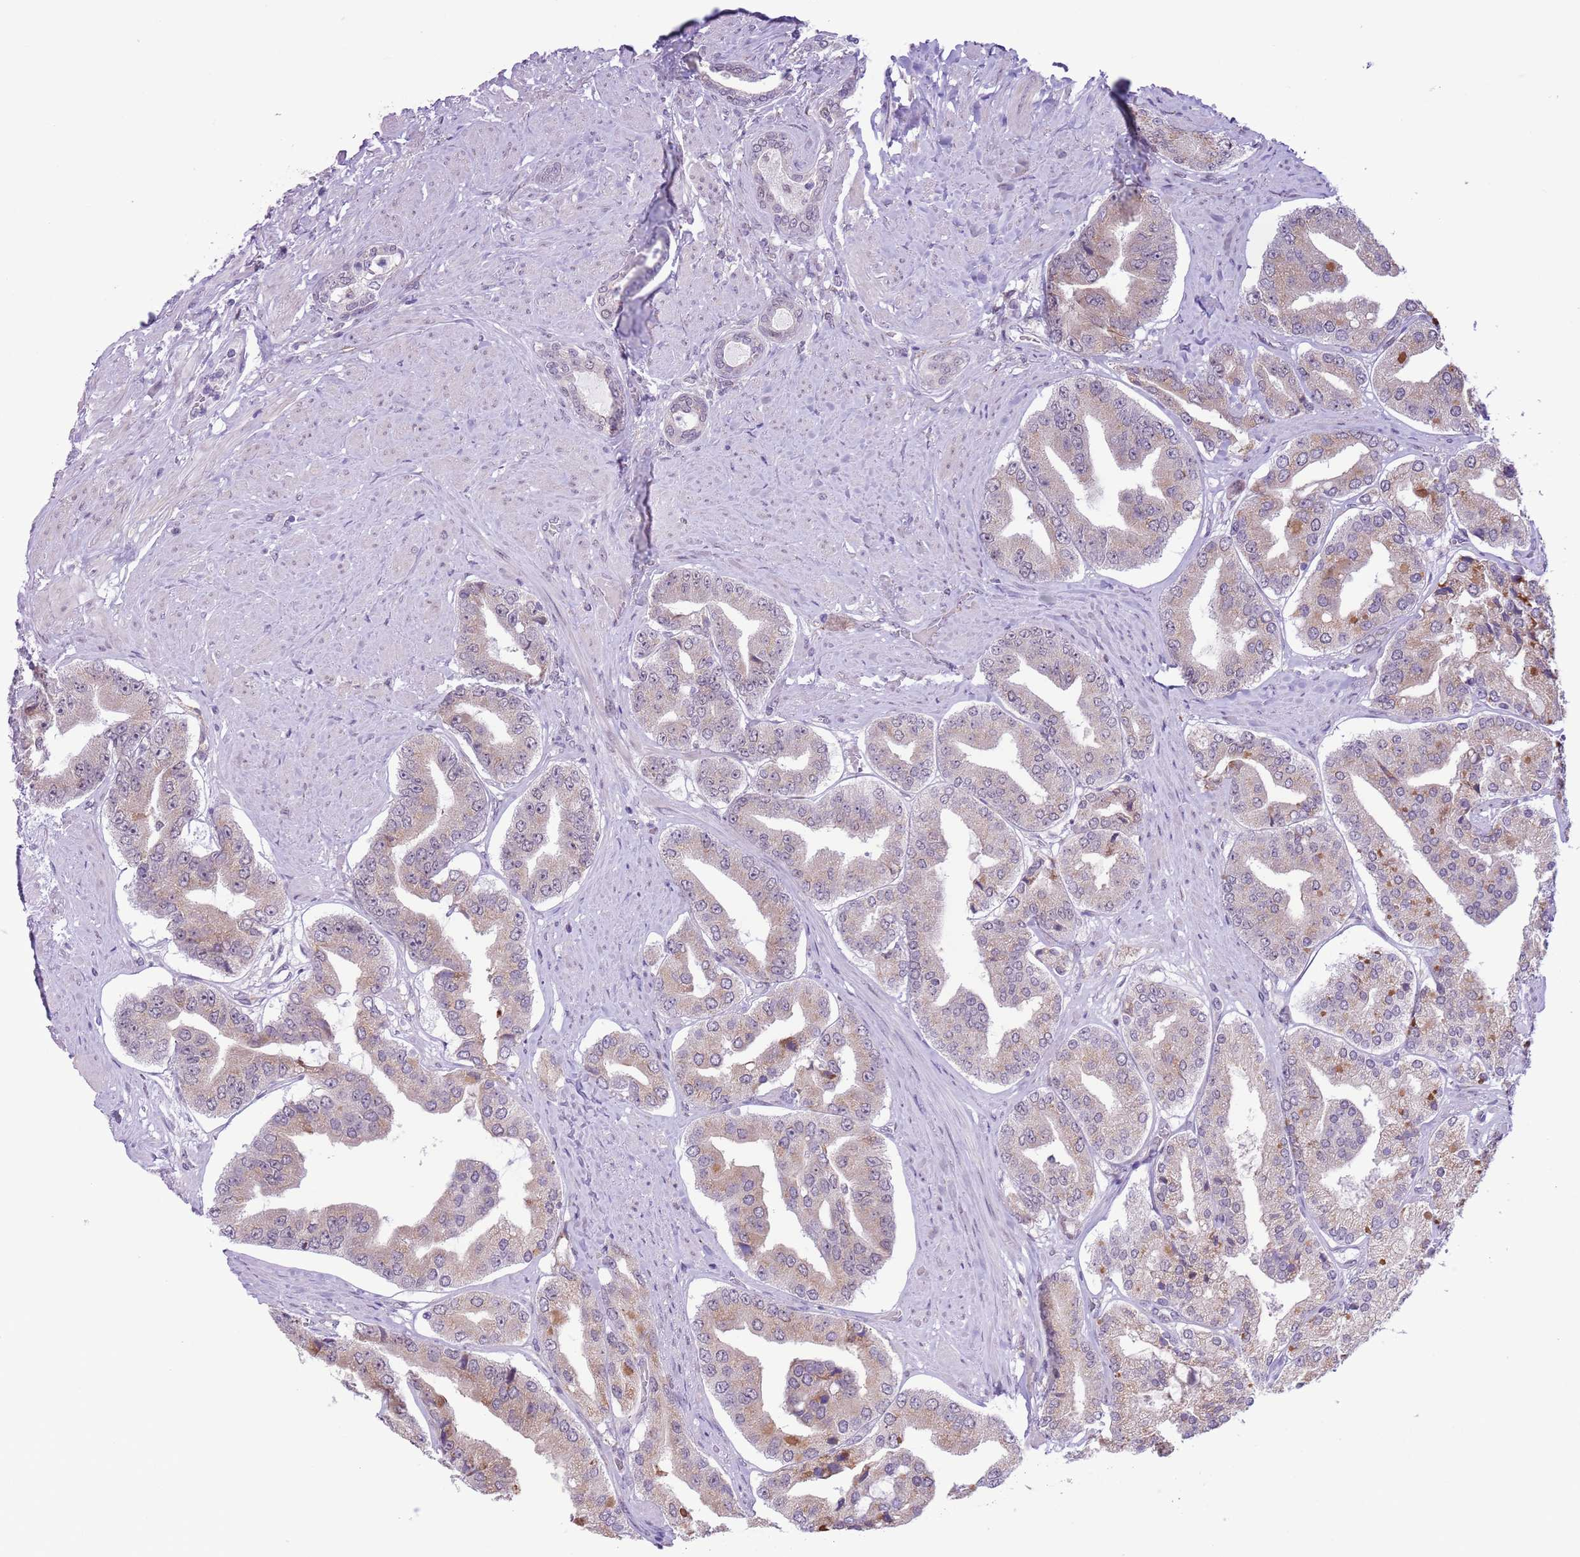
{"staining": {"intensity": "moderate", "quantity": "<25%", "location": "cytoplasmic/membranous"}, "tissue": "prostate cancer", "cell_type": "Tumor cells", "image_type": "cancer", "snomed": [{"axis": "morphology", "description": "Adenocarcinoma, High grade"}, {"axis": "topography", "description": "Prostate"}], "caption": "This photomicrograph demonstrates prostate high-grade adenocarcinoma stained with IHC to label a protein in brown. The cytoplasmic/membranous of tumor cells show moderate positivity for the protein. Nuclei are counter-stained blue.", "gene": "ZNF576", "patient": {"sex": "male", "age": 63}}